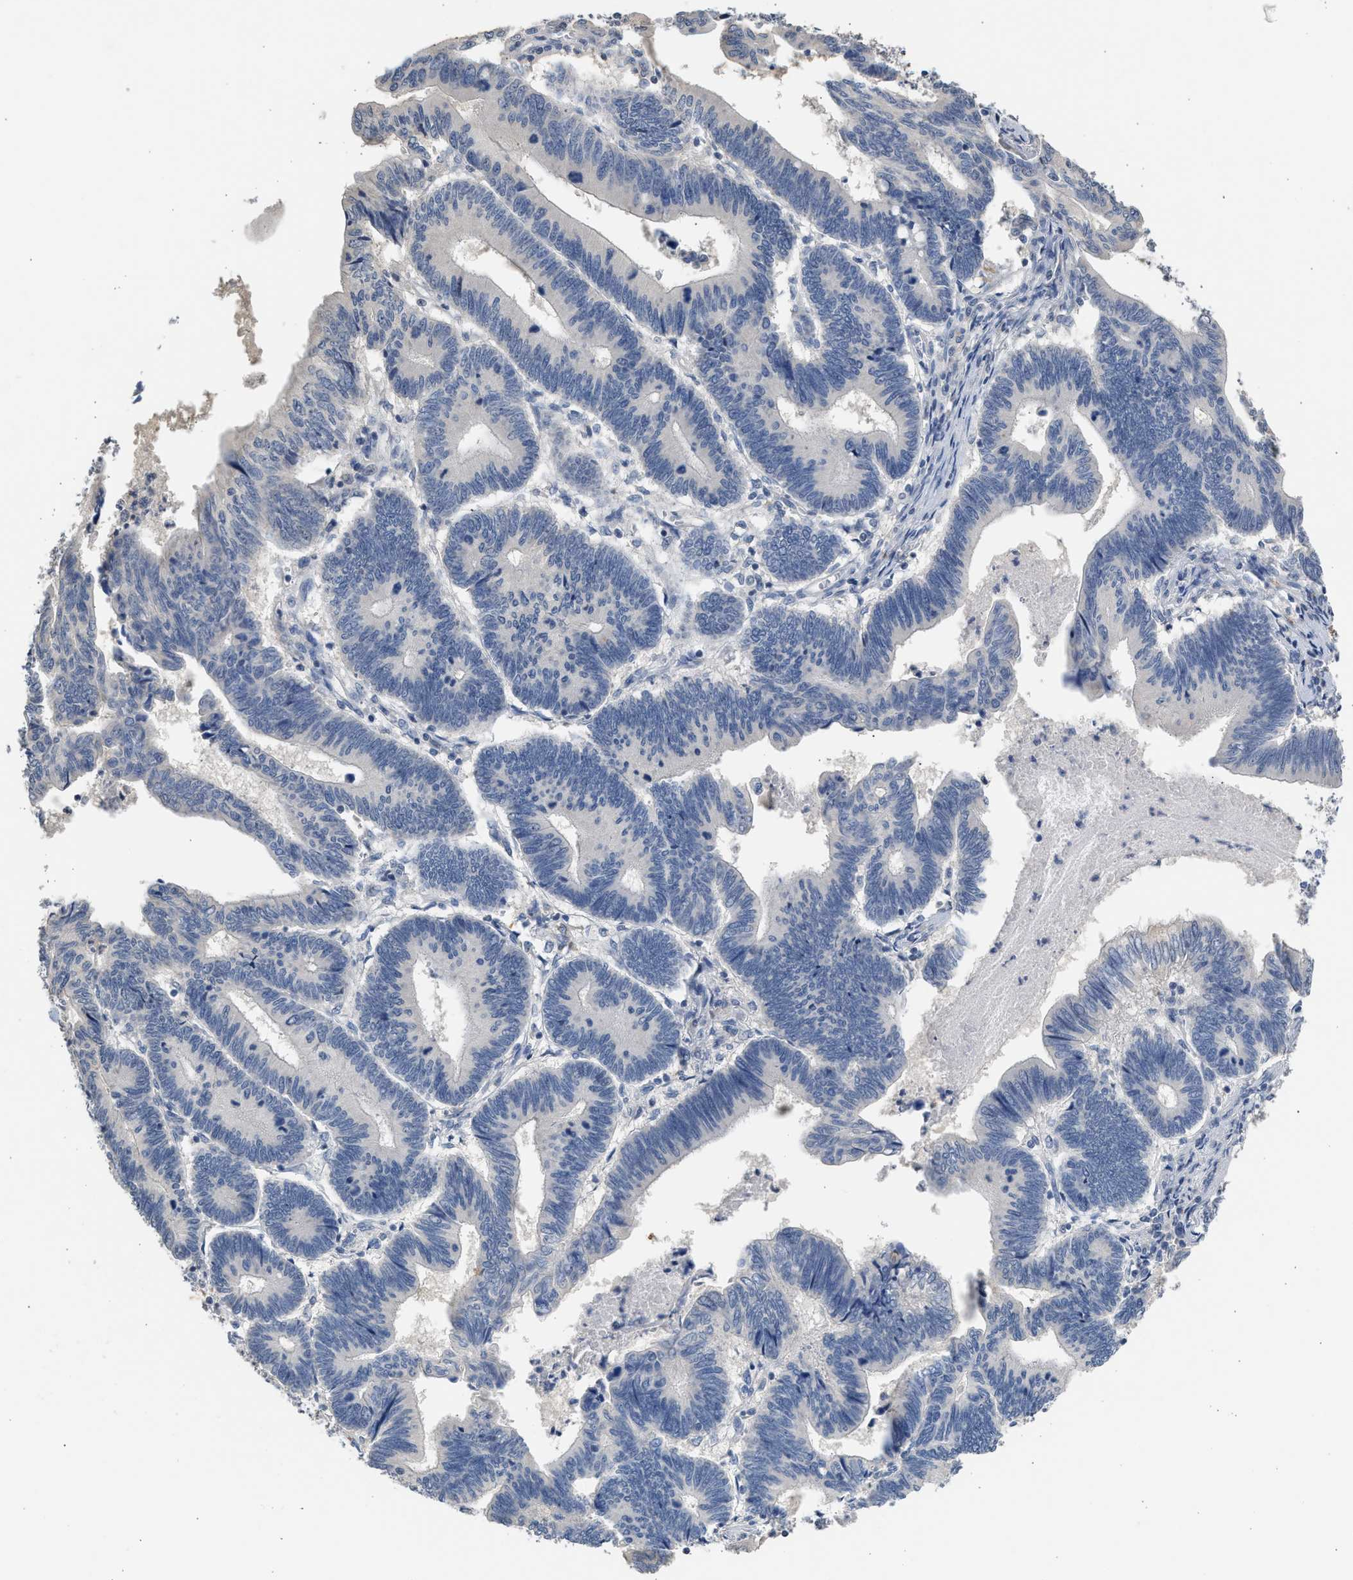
{"staining": {"intensity": "negative", "quantity": "none", "location": "none"}, "tissue": "pancreatic cancer", "cell_type": "Tumor cells", "image_type": "cancer", "snomed": [{"axis": "morphology", "description": "Adenocarcinoma, NOS"}, {"axis": "topography", "description": "Pancreas"}], "caption": "The image shows no significant positivity in tumor cells of pancreatic cancer.", "gene": "SULT2A1", "patient": {"sex": "female", "age": 70}}